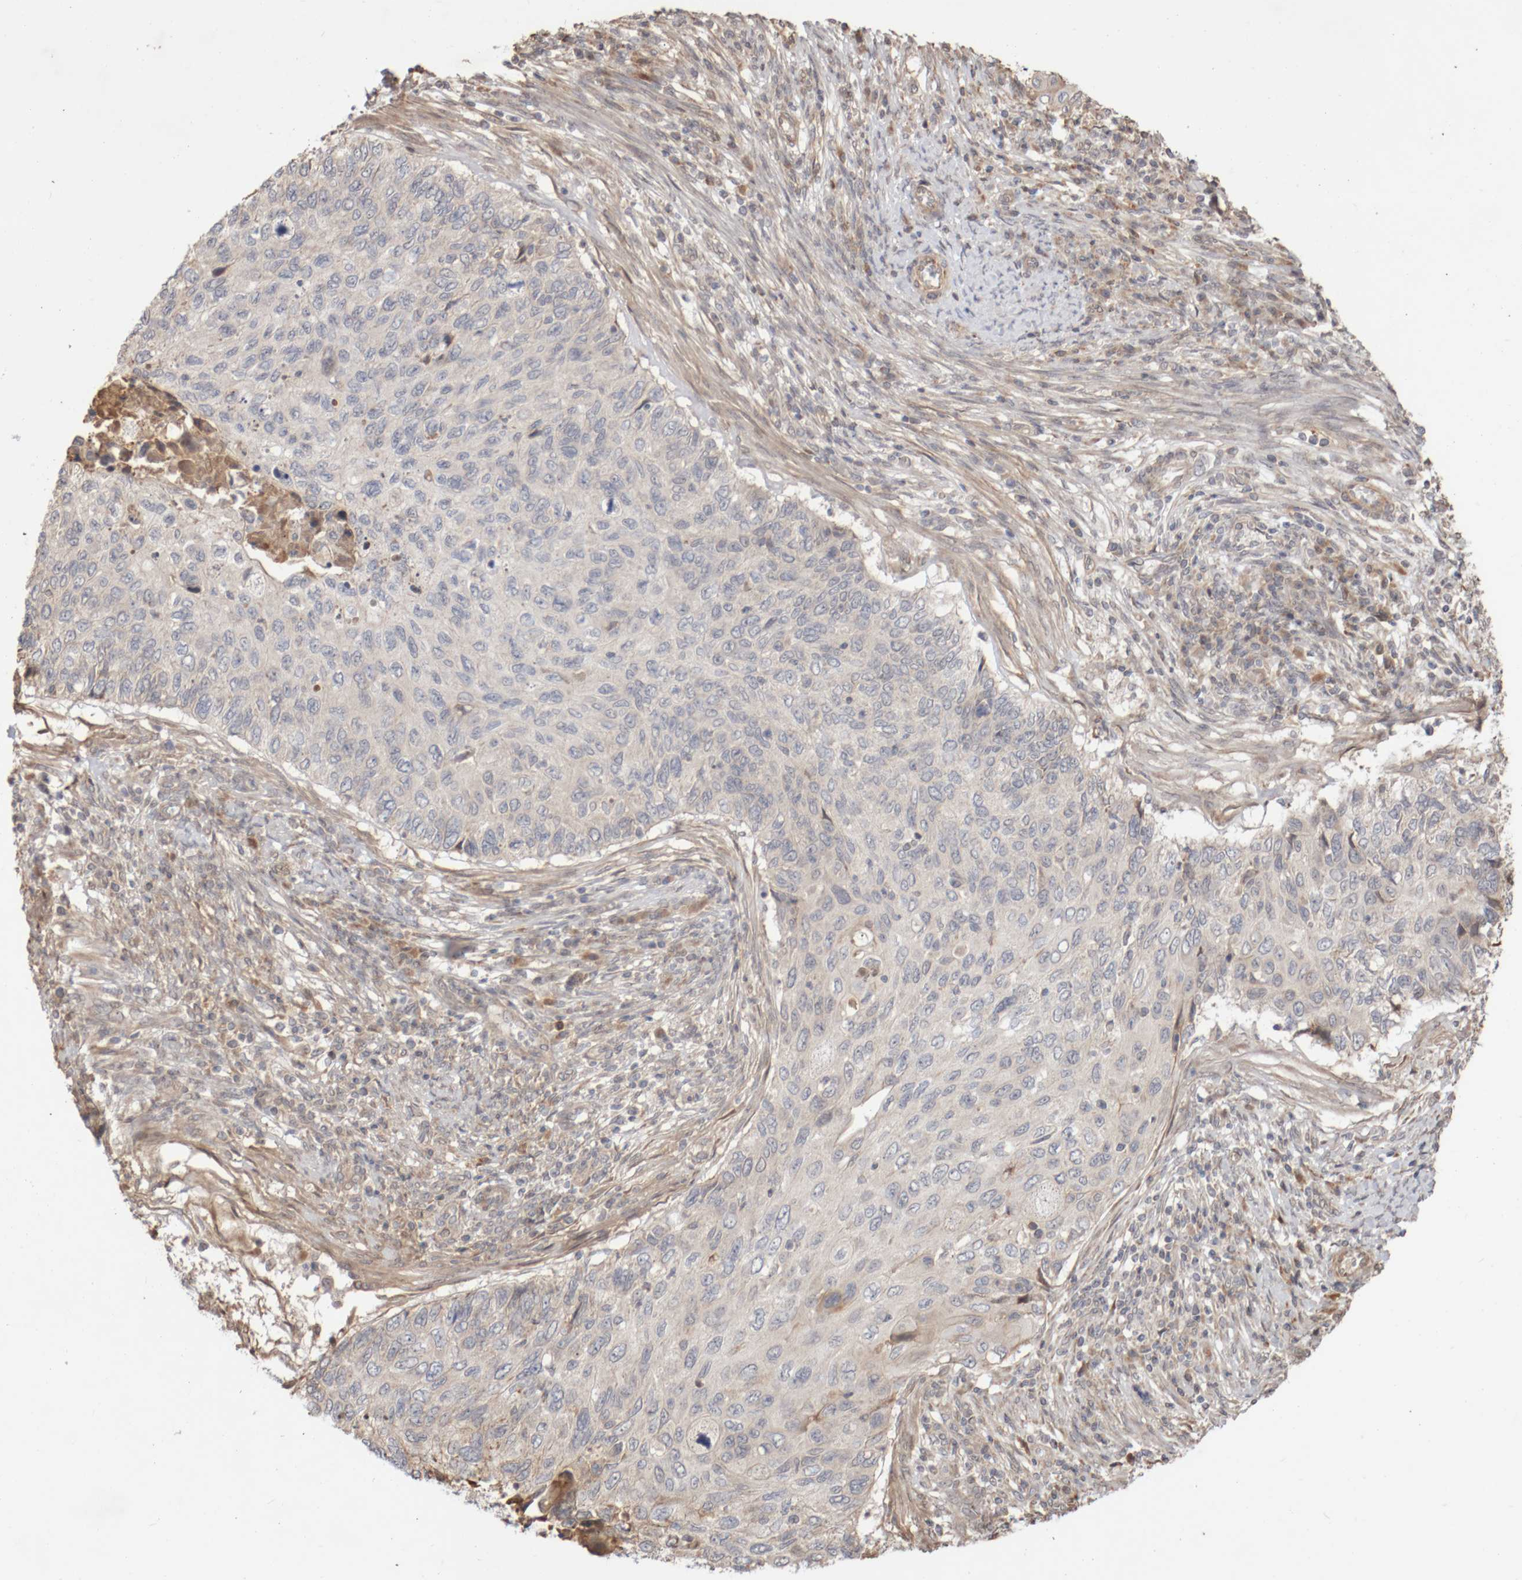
{"staining": {"intensity": "negative", "quantity": "none", "location": "none"}, "tissue": "cervical cancer", "cell_type": "Tumor cells", "image_type": "cancer", "snomed": [{"axis": "morphology", "description": "Squamous cell carcinoma, NOS"}, {"axis": "topography", "description": "Cervix"}], "caption": "DAB (3,3'-diaminobenzidine) immunohistochemical staining of human squamous cell carcinoma (cervical) shows no significant staining in tumor cells.", "gene": "DPH7", "patient": {"sex": "female", "age": 70}}